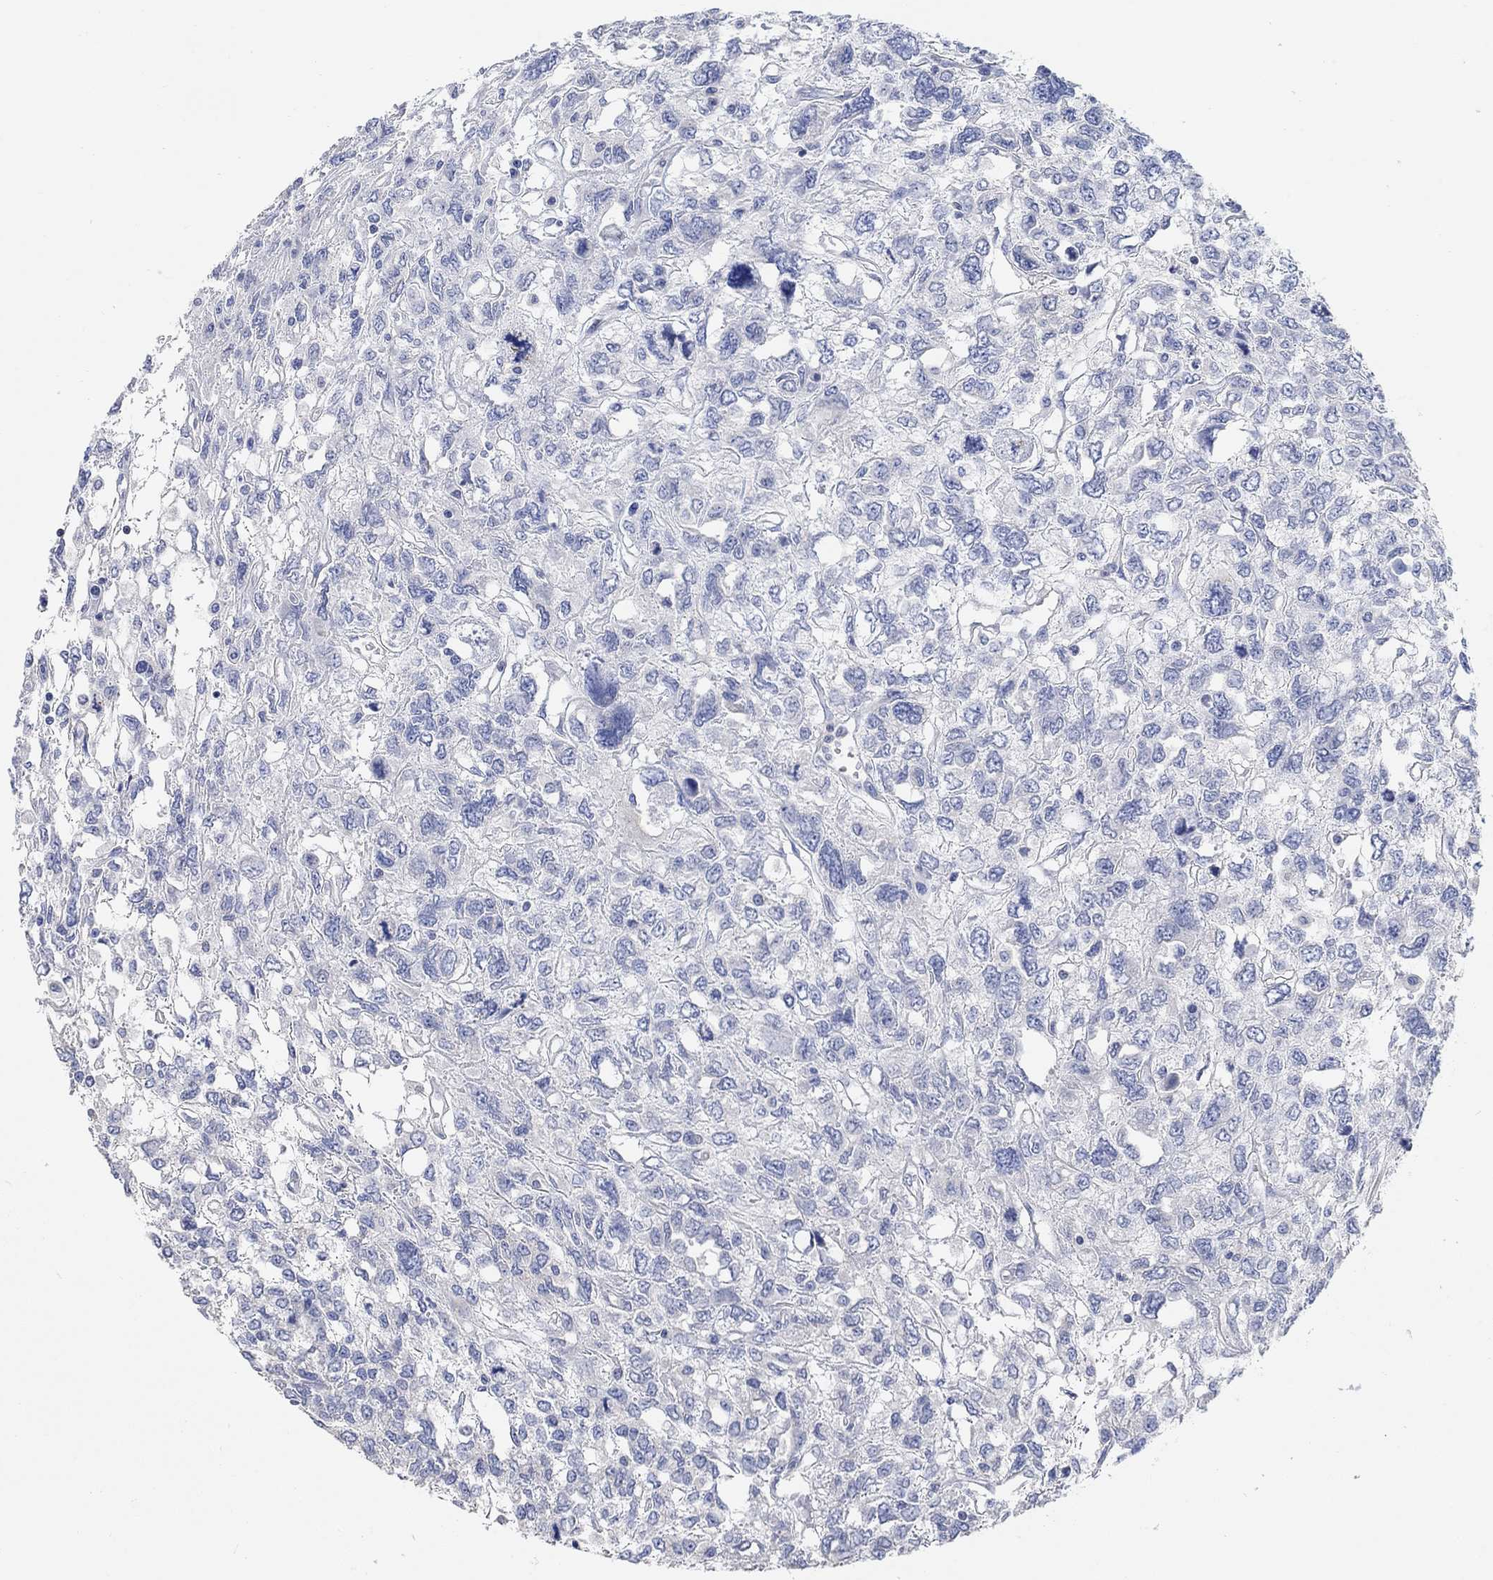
{"staining": {"intensity": "negative", "quantity": "none", "location": "none"}, "tissue": "testis cancer", "cell_type": "Tumor cells", "image_type": "cancer", "snomed": [{"axis": "morphology", "description": "Seminoma, NOS"}, {"axis": "topography", "description": "Testis"}], "caption": "There is no significant staining in tumor cells of testis seminoma.", "gene": "NLRP14", "patient": {"sex": "male", "age": 52}}